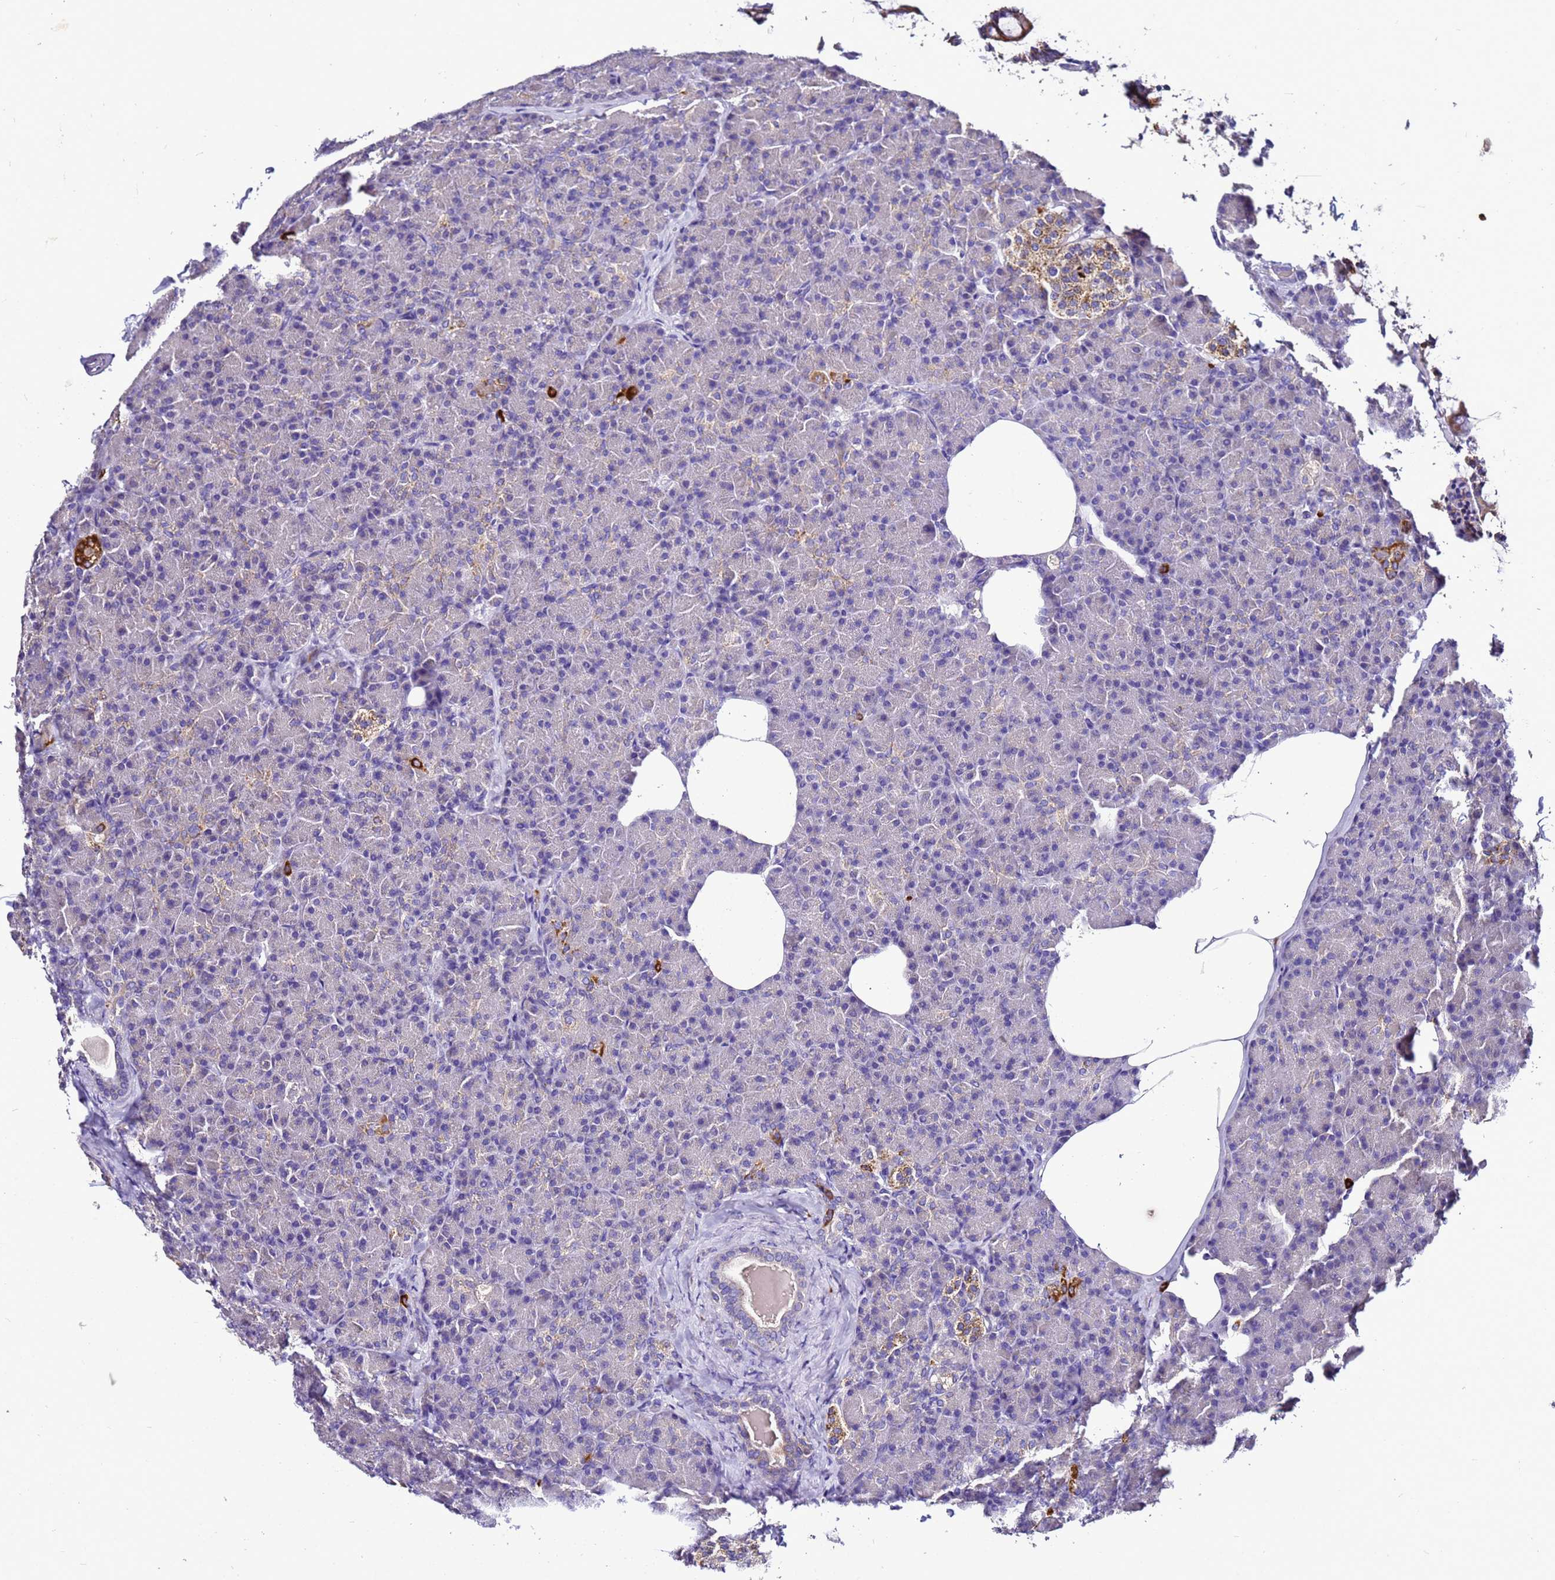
{"staining": {"intensity": "strong", "quantity": "<25%", "location": "cytoplasmic/membranous"}, "tissue": "pancreas", "cell_type": "Exocrine glandular cells", "image_type": "normal", "snomed": [{"axis": "morphology", "description": "Normal tissue, NOS"}, {"axis": "topography", "description": "Pancreas"}], "caption": "DAB (3,3'-diaminobenzidine) immunohistochemical staining of unremarkable human pancreas reveals strong cytoplasmic/membranous protein positivity in about <25% of exocrine glandular cells. (DAB IHC with brightfield microscopy, high magnification).", "gene": "HIGD2A", "patient": {"sex": "female", "age": 43}}